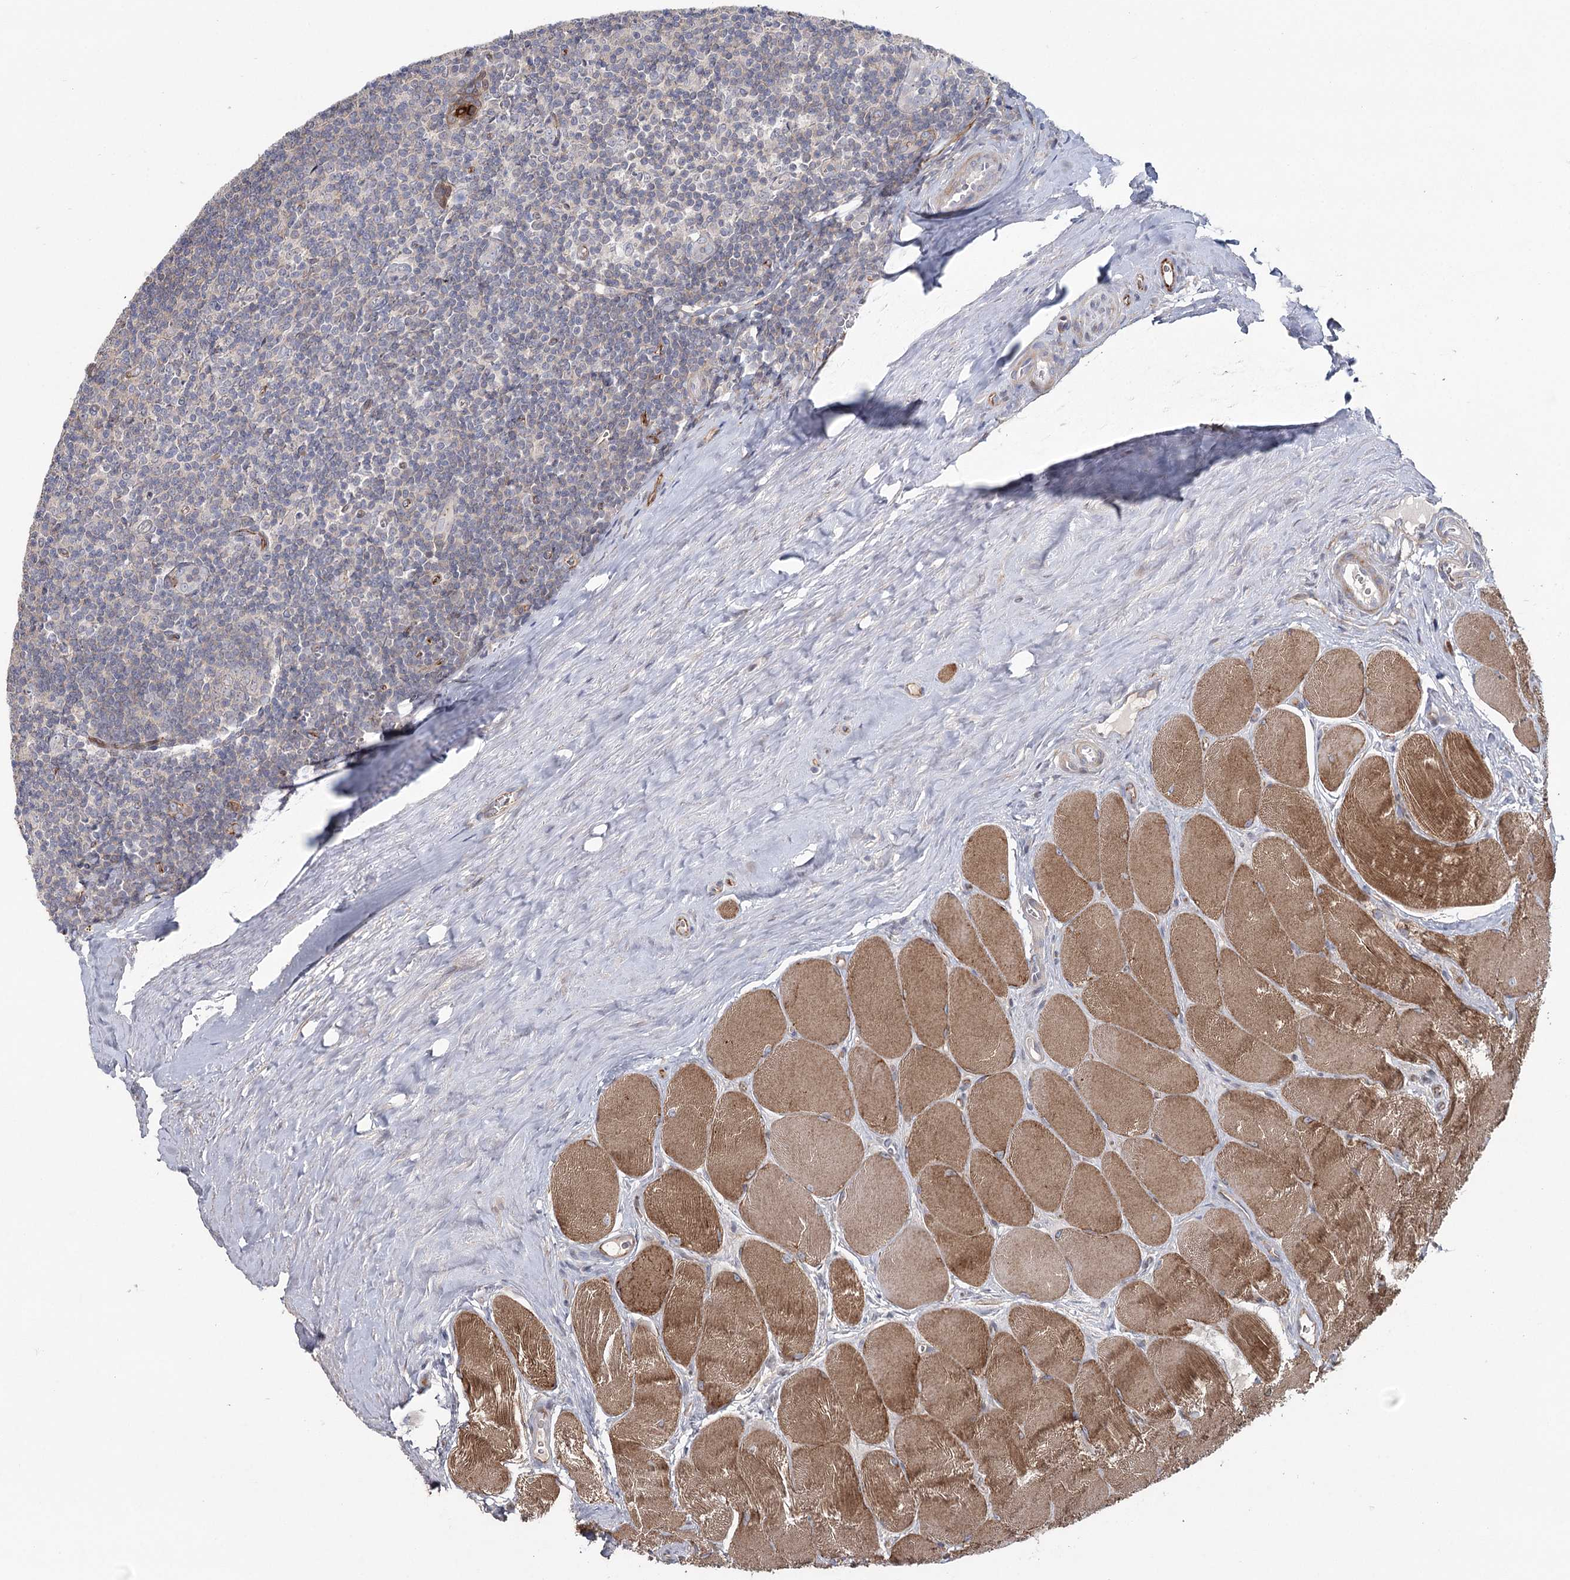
{"staining": {"intensity": "moderate", "quantity": "<25%", "location": "cytoplasmic/membranous"}, "tissue": "tonsil", "cell_type": "Germinal center cells", "image_type": "normal", "snomed": [{"axis": "morphology", "description": "Normal tissue, NOS"}, {"axis": "topography", "description": "Tonsil"}], "caption": "About <25% of germinal center cells in normal human tonsil reveal moderate cytoplasmic/membranous protein staining as visualized by brown immunohistochemical staining.", "gene": "MAP3K13", "patient": {"sex": "male", "age": 27}}